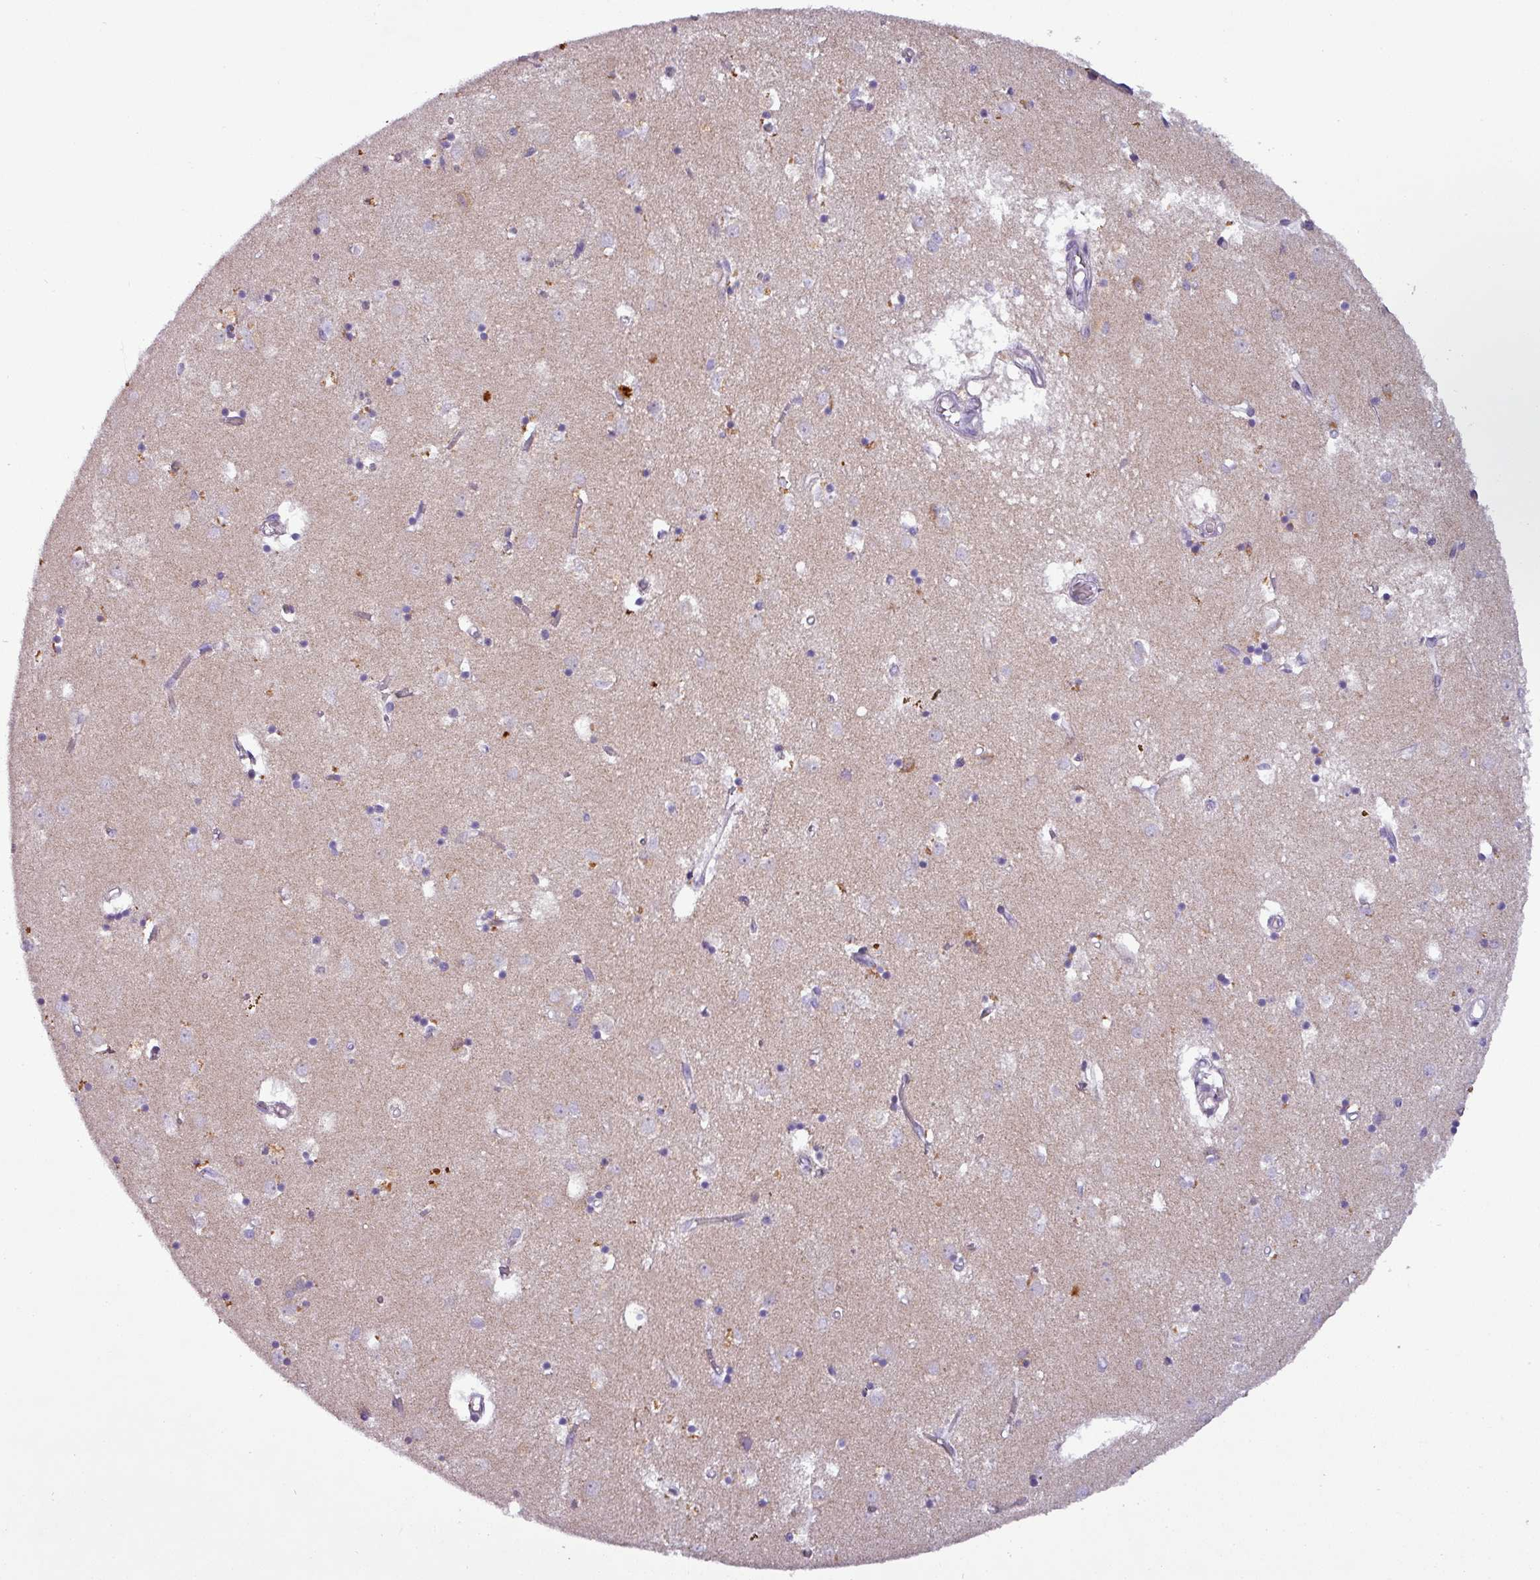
{"staining": {"intensity": "weak", "quantity": "25%-75%", "location": "cytoplasmic/membranous"}, "tissue": "caudate", "cell_type": "Glial cells", "image_type": "normal", "snomed": [{"axis": "morphology", "description": "Normal tissue, NOS"}, {"axis": "topography", "description": "Lateral ventricle wall"}], "caption": "IHC micrograph of normal caudate: caudate stained using immunohistochemistry (IHC) reveals low levels of weak protein expression localized specifically in the cytoplasmic/membranous of glial cells, appearing as a cytoplasmic/membranous brown color.", "gene": "PNMA6A", "patient": {"sex": "male", "age": 70}}